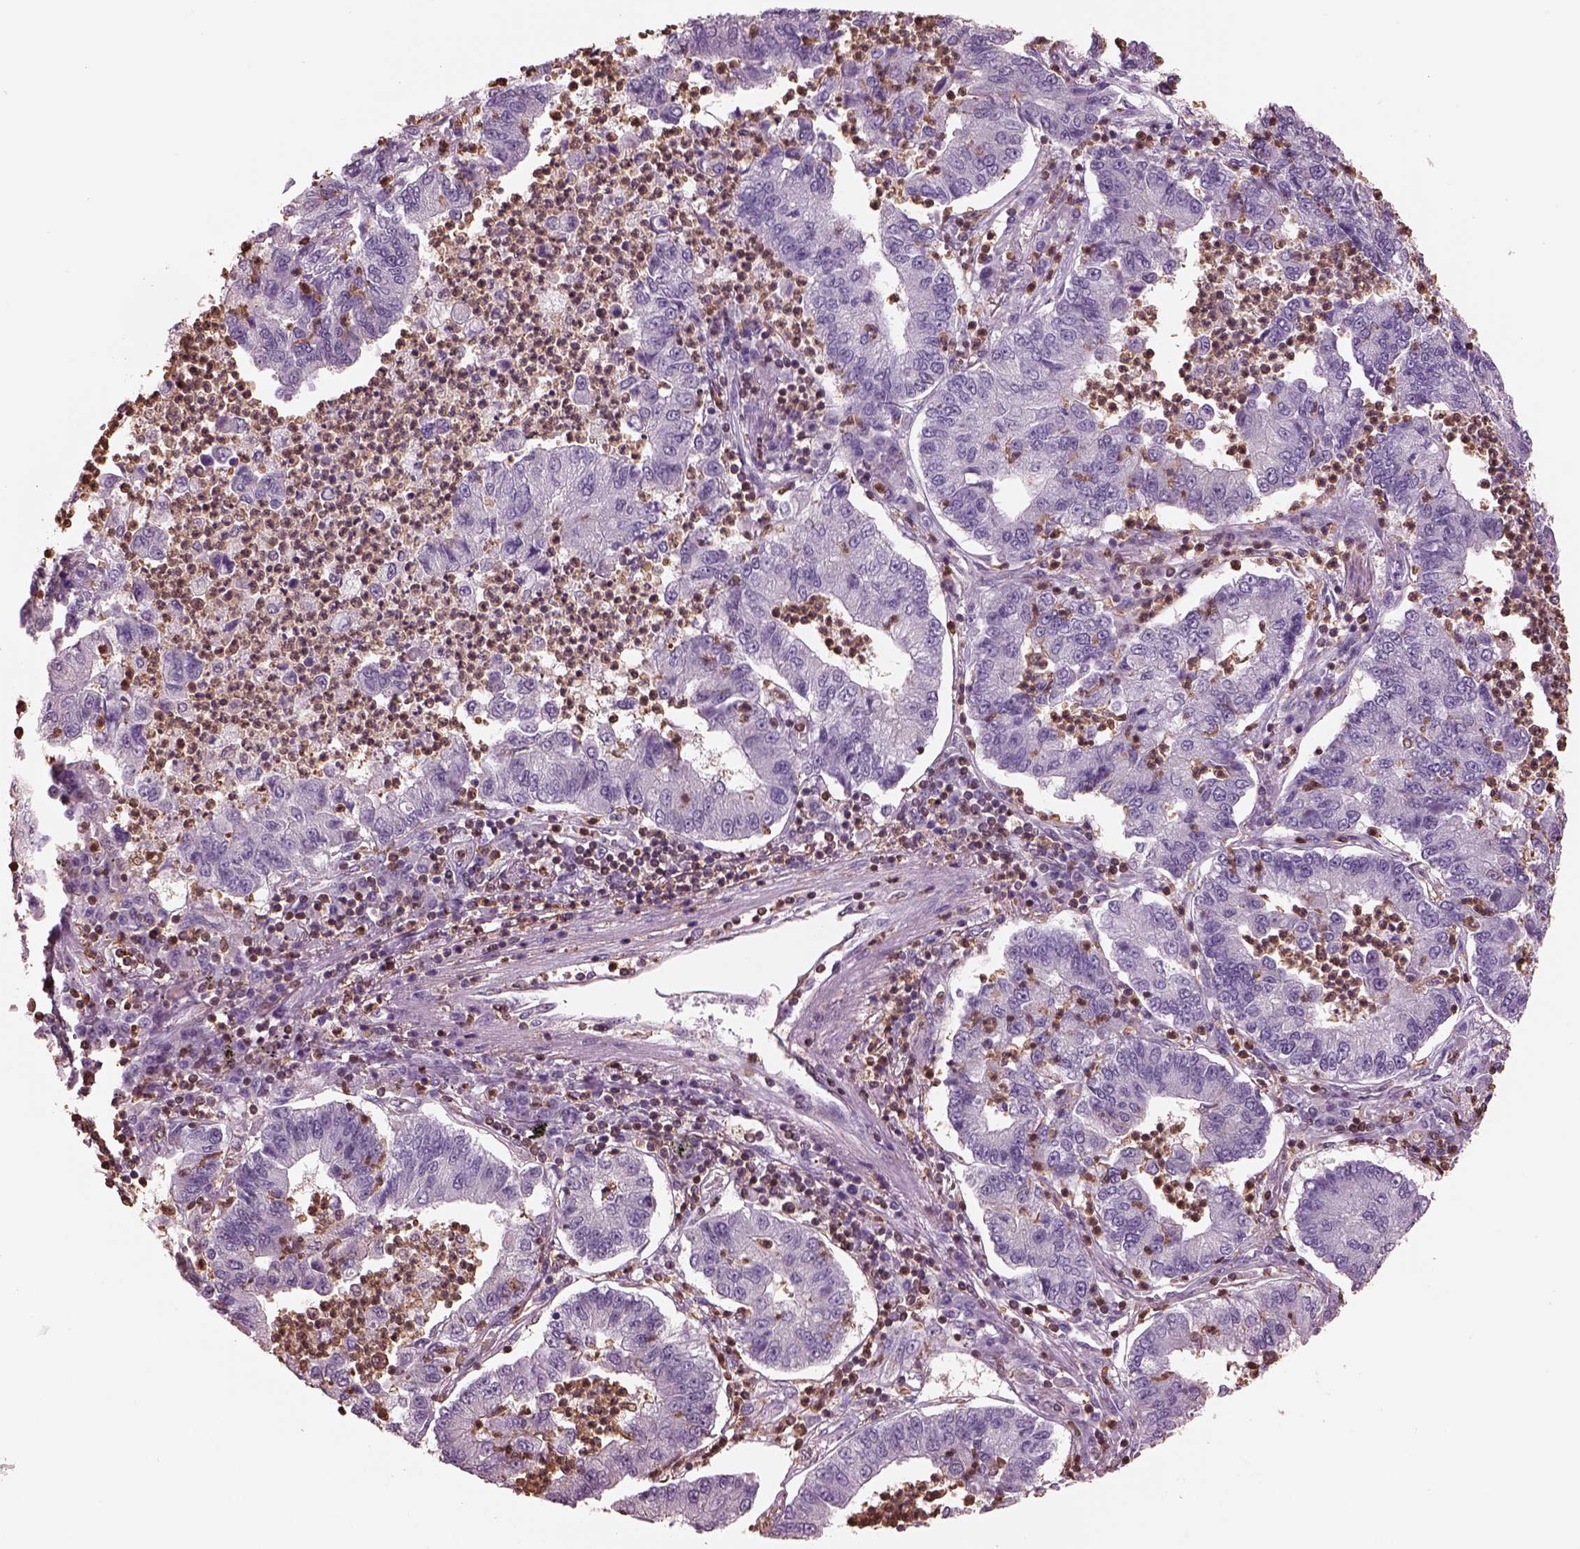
{"staining": {"intensity": "negative", "quantity": "none", "location": "none"}, "tissue": "lung cancer", "cell_type": "Tumor cells", "image_type": "cancer", "snomed": [{"axis": "morphology", "description": "Adenocarcinoma, NOS"}, {"axis": "topography", "description": "Lung"}], "caption": "Immunohistochemistry photomicrograph of neoplastic tissue: lung cancer (adenocarcinoma) stained with DAB demonstrates no significant protein positivity in tumor cells. (DAB (3,3'-diaminobenzidine) immunohistochemistry (IHC), high magnification).", "gene": "IL31RA", "patient": {"sex": "female", "age": 57}}